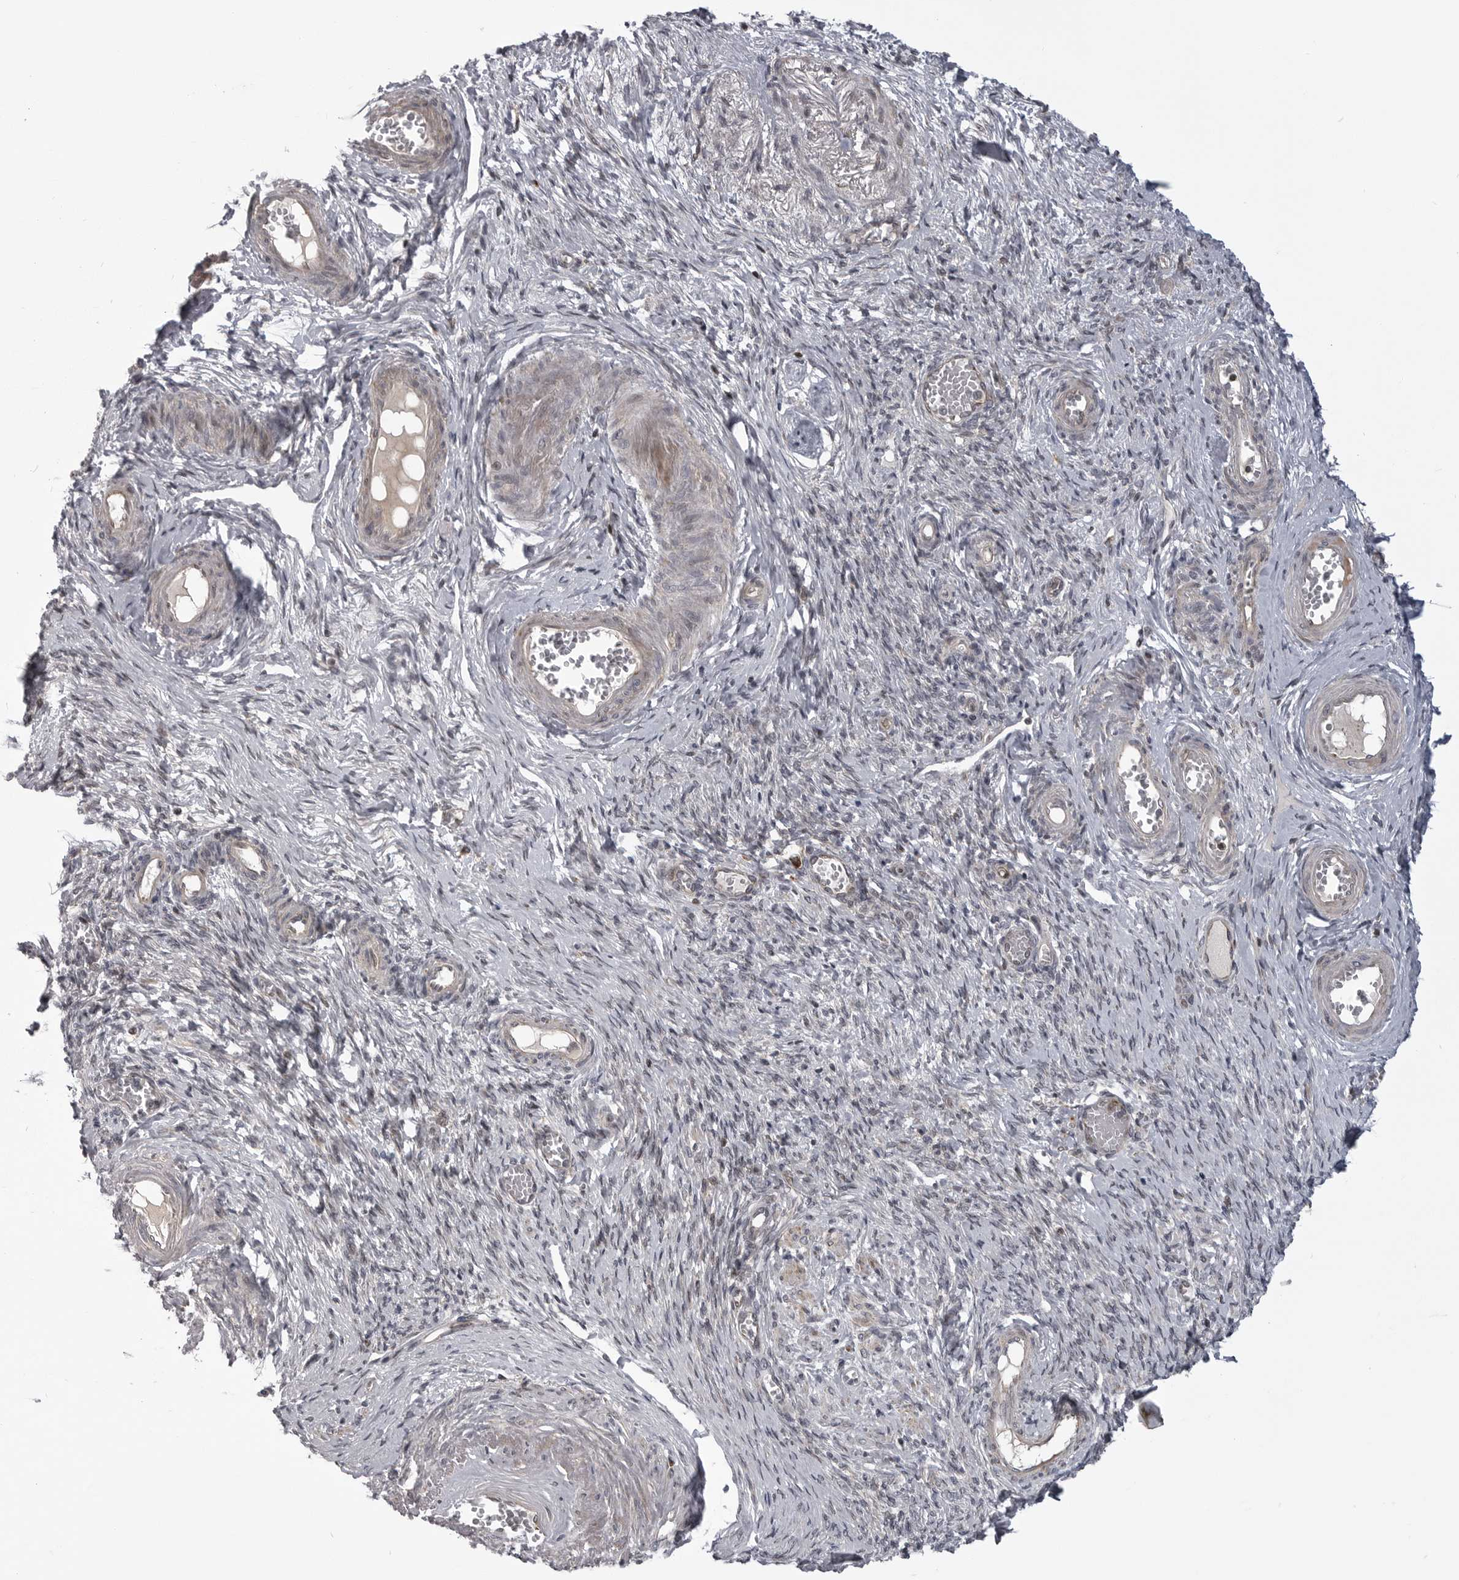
{"staining": {"intensity": "weak", "quantity": ">75%", "location": "cytoplasmic/membranous"}, "tissue": "adipose tissue", "cell_type": "Adipocytes", "image_type": "normal", "snomed": [{"axis": "morphology", "description": "Normal tissue, NOS"}, {"axis": "topography", "description": "Vascular tissue"}, {"axis": "topography", "description": "Fallopian tube"}, {"axis": "topography", "description": "Ovary"}], "caption": "Adipose tissue stained with immunohistochemistry displays weak cytoplasmic/membranous staining in about >75% of adipocytes. Immunohistochemistry stains the protein in brown and the nuclei are stained blue.", "gene": "TMPRSS11F", "patient": {"sex": "female", "age": 67}}